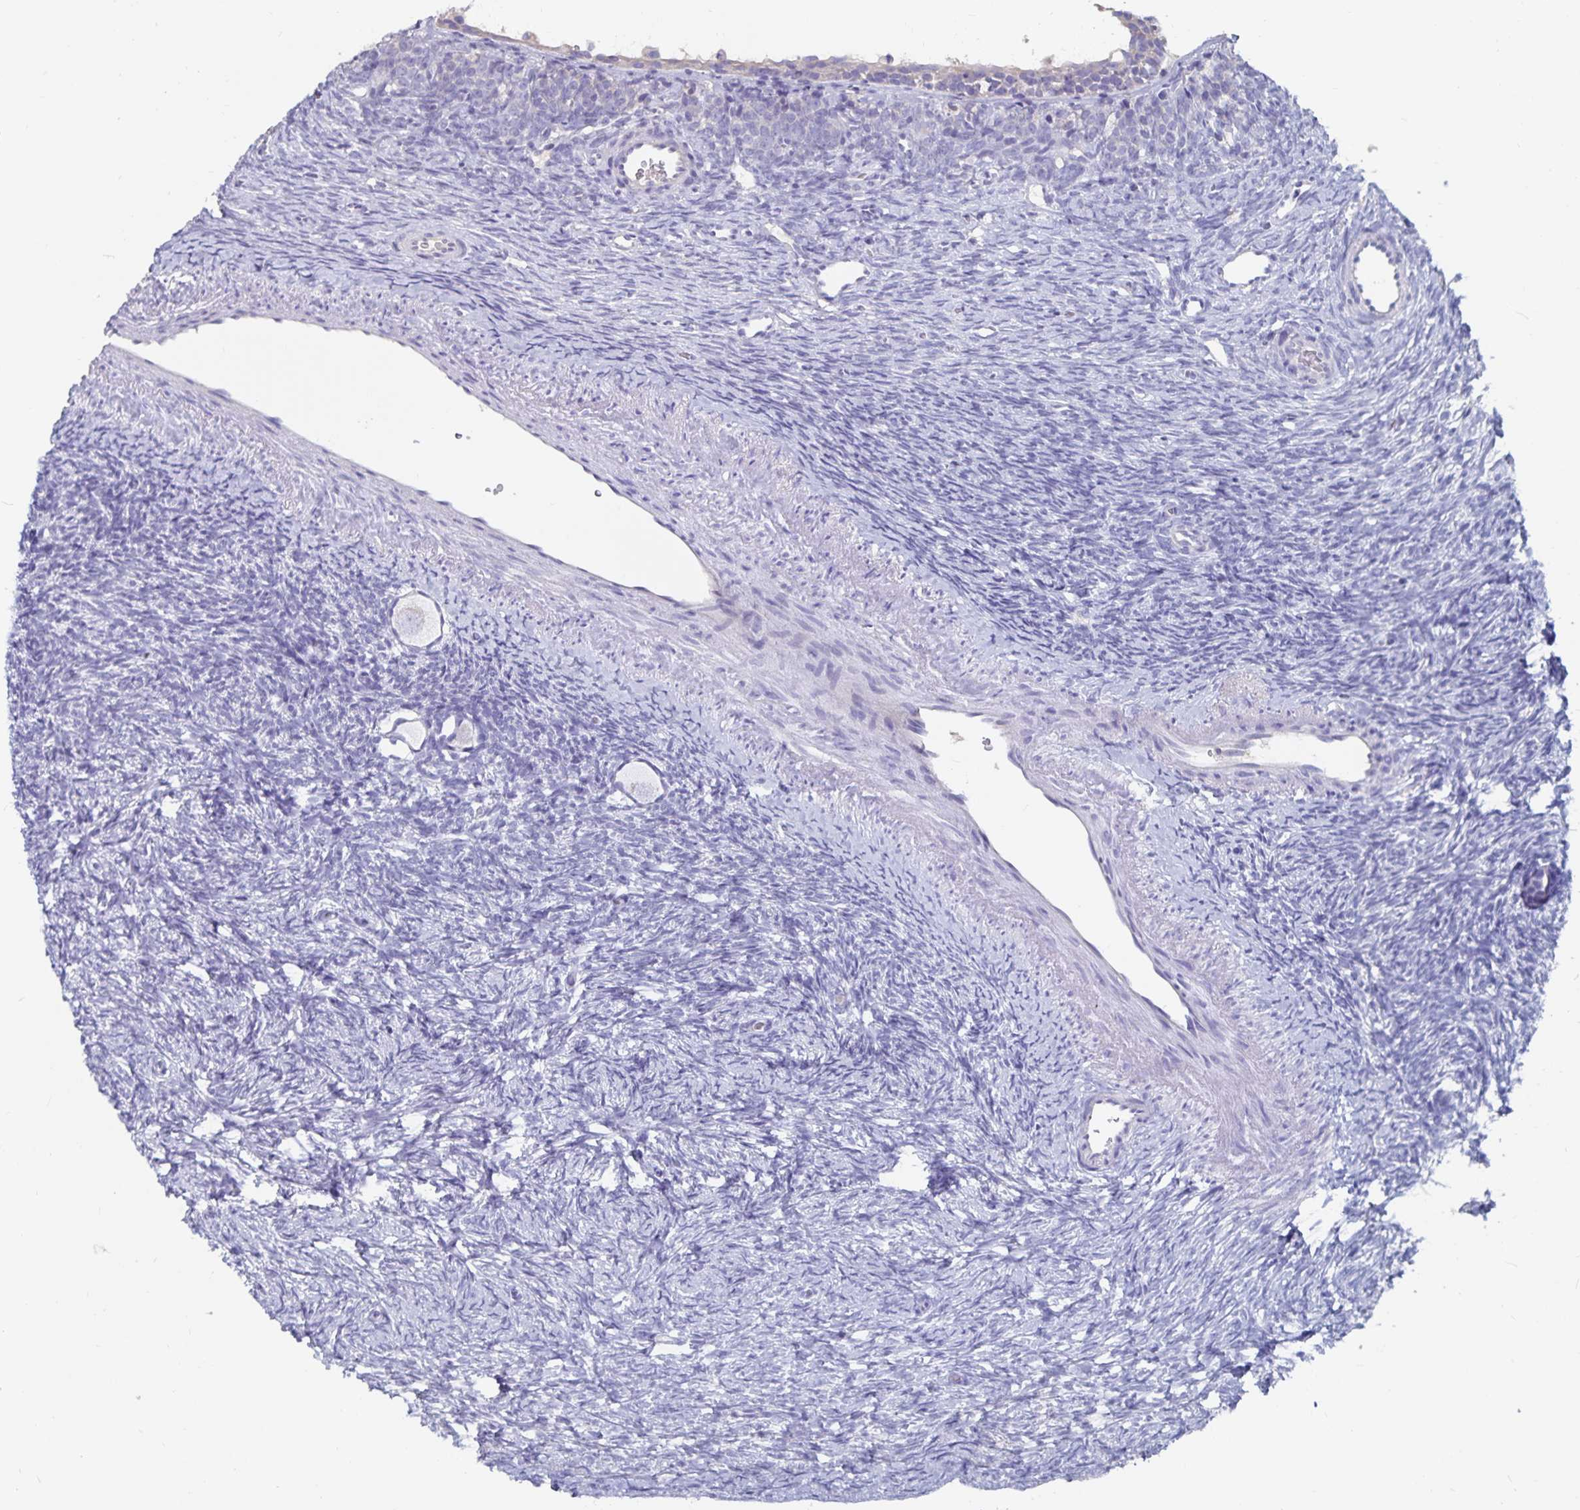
{"staining": {"intensity": "negative", "quantity": "none", "location": "none"}, "tissue": "ovary", "cell_type": "Follicle cells", "image_type": "normal", "snomed": [{"axis": "morphology", "description": "Normal tissue, NOS"}, {"axis": "topography", "description": "Ovary"}], "caption": "A high-resolution micrograph shows immunohistochemistry staining of unremarkable ovary, which exhibits no significant positivity in follicle cells.", "gene": "CFAP69", "patient": {"sex": "female", "age": 34}}